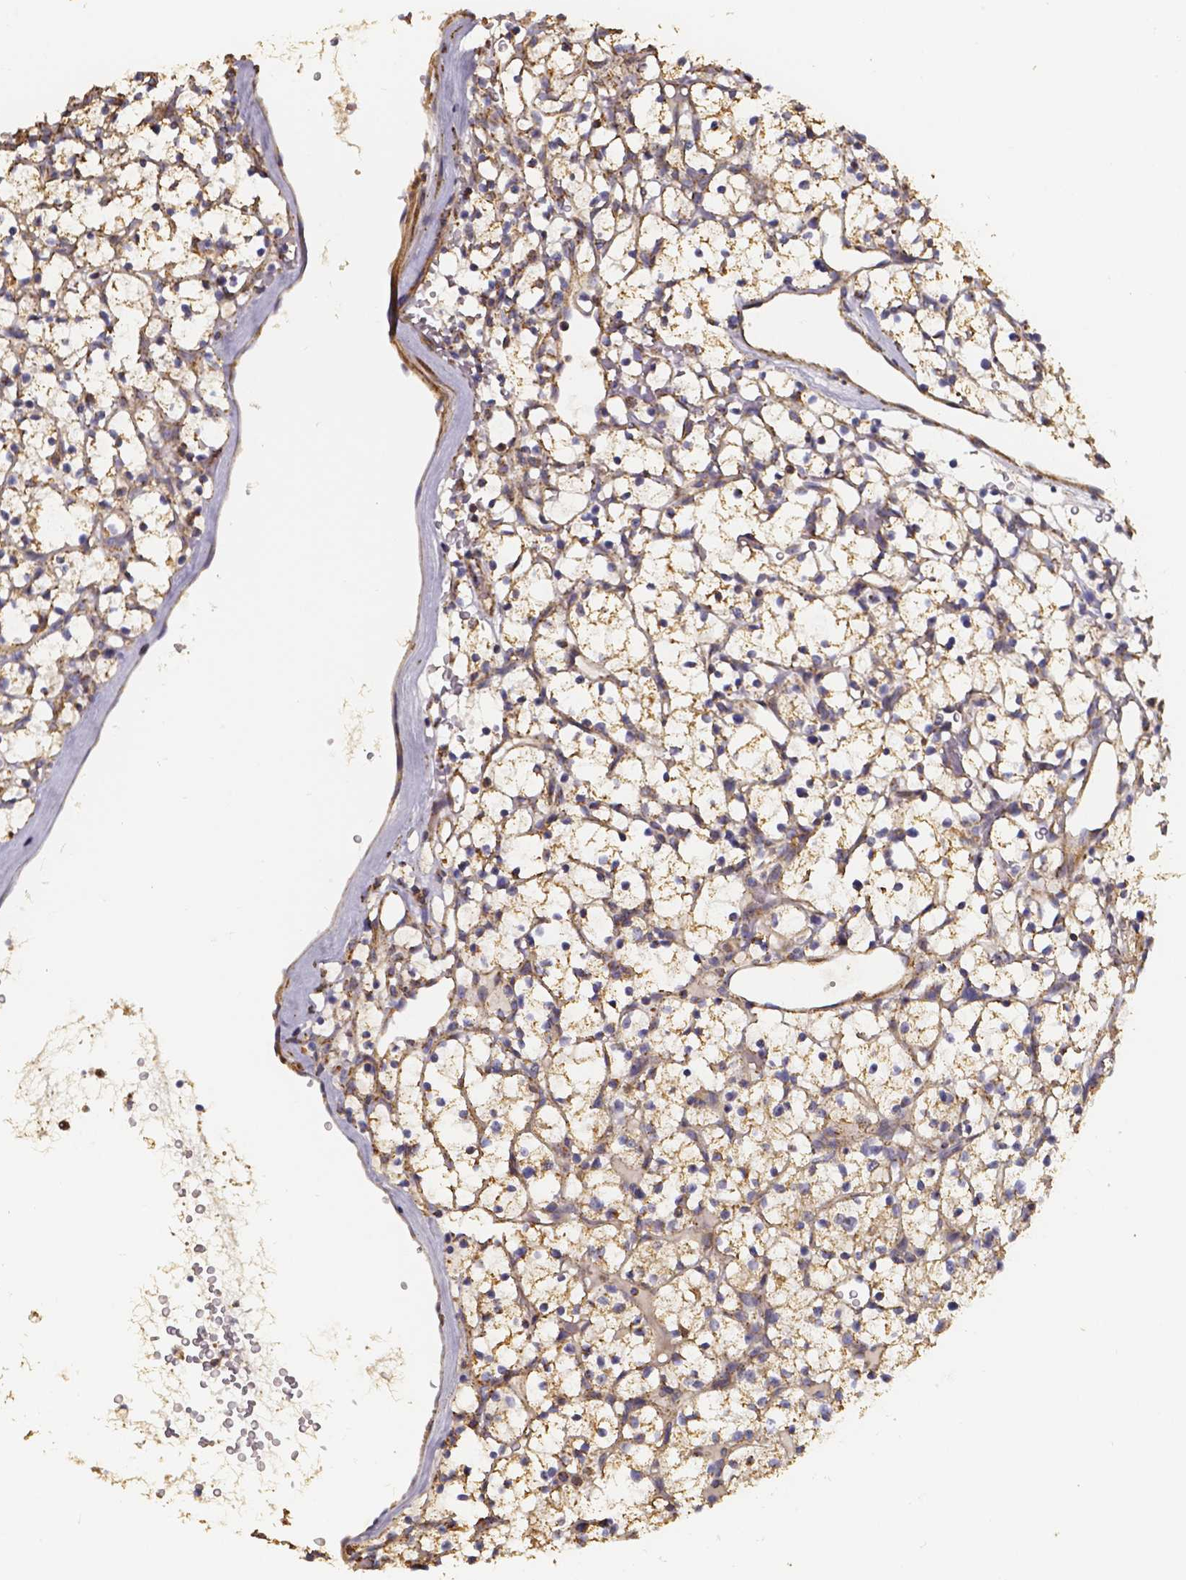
{"staining": {"intensity": "moderate", "quantity": ">75%", "location": "cytoplasmic/membranous"}, "tissue": "renal cancer", "cell_type": "Tumor cells", "image_type": "cancer", "snomed": [{"axis": "morphology", "description": "Adenocarcinoma, NOS"}, {"axis": "topography", "description": "Kidney"}], "caption": "Human renal cancer (adenocarcinoma) stained with a protein marker exhibits moderate staining in tumor cells.", "gene": "SLC35D2", "patient": {"sex": "female", "age": 64}}